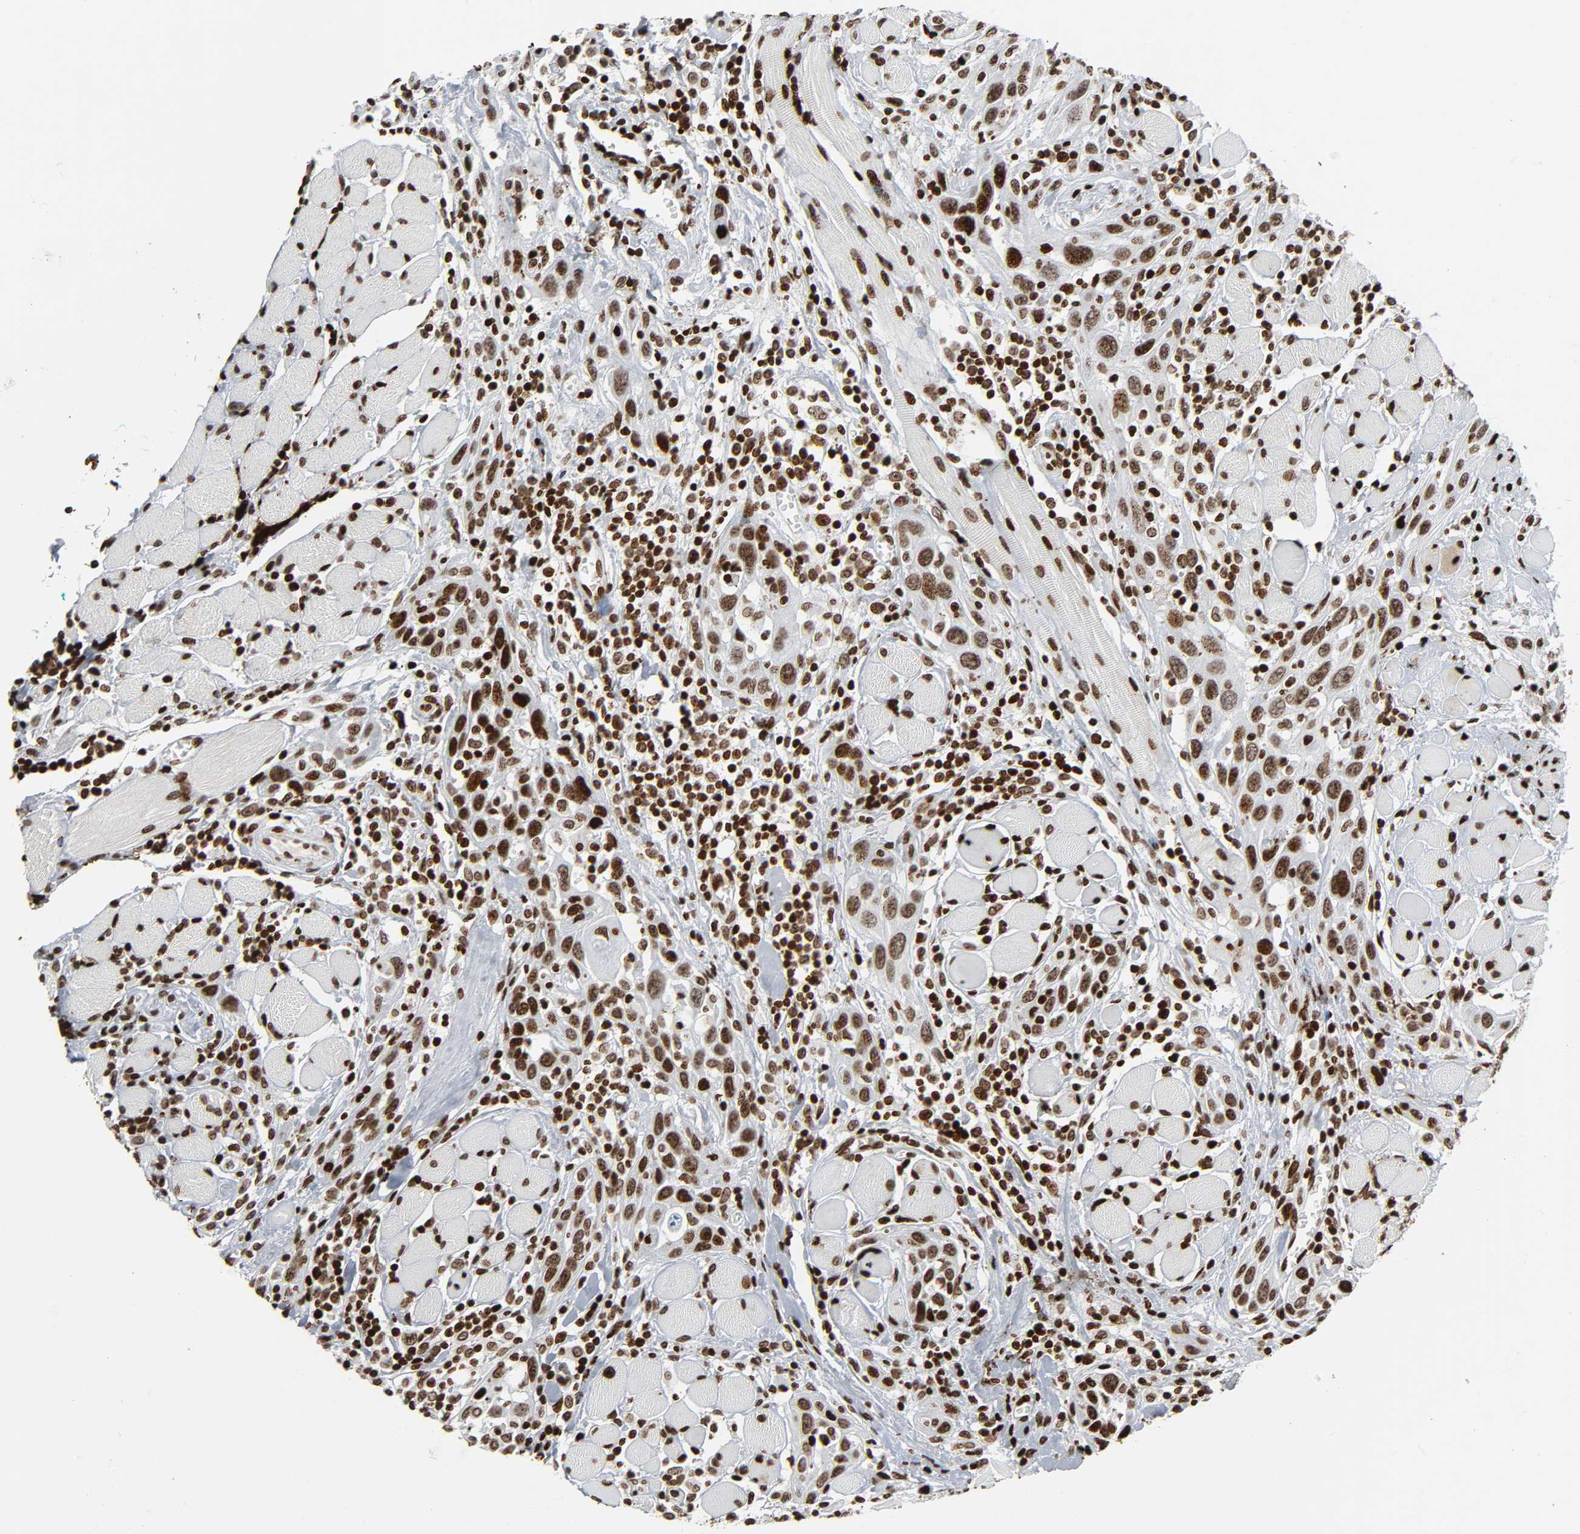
{"staining": {"intensity": "moderate", "quantity": ">75%", "location": "nuclear"}, "tissue": "head and neck cancer", "cell_type": "Tumor cells", "image_type": "cancer", "snomed": [{"axis": "morphology", "description": "Squamous cell carcinoma, NOS"}, {"axis": "topography", "description": "Oral tissue"}, {"axis": "topography", "description": "Head-Neck"}], "caption": "Immunohistochemical staining of human head and neck cancer displays moderate nuclear protein expression in about >75% of tumor cells.", "gene": "RXRA", "patient": {"sex": "female", "age": 50}}